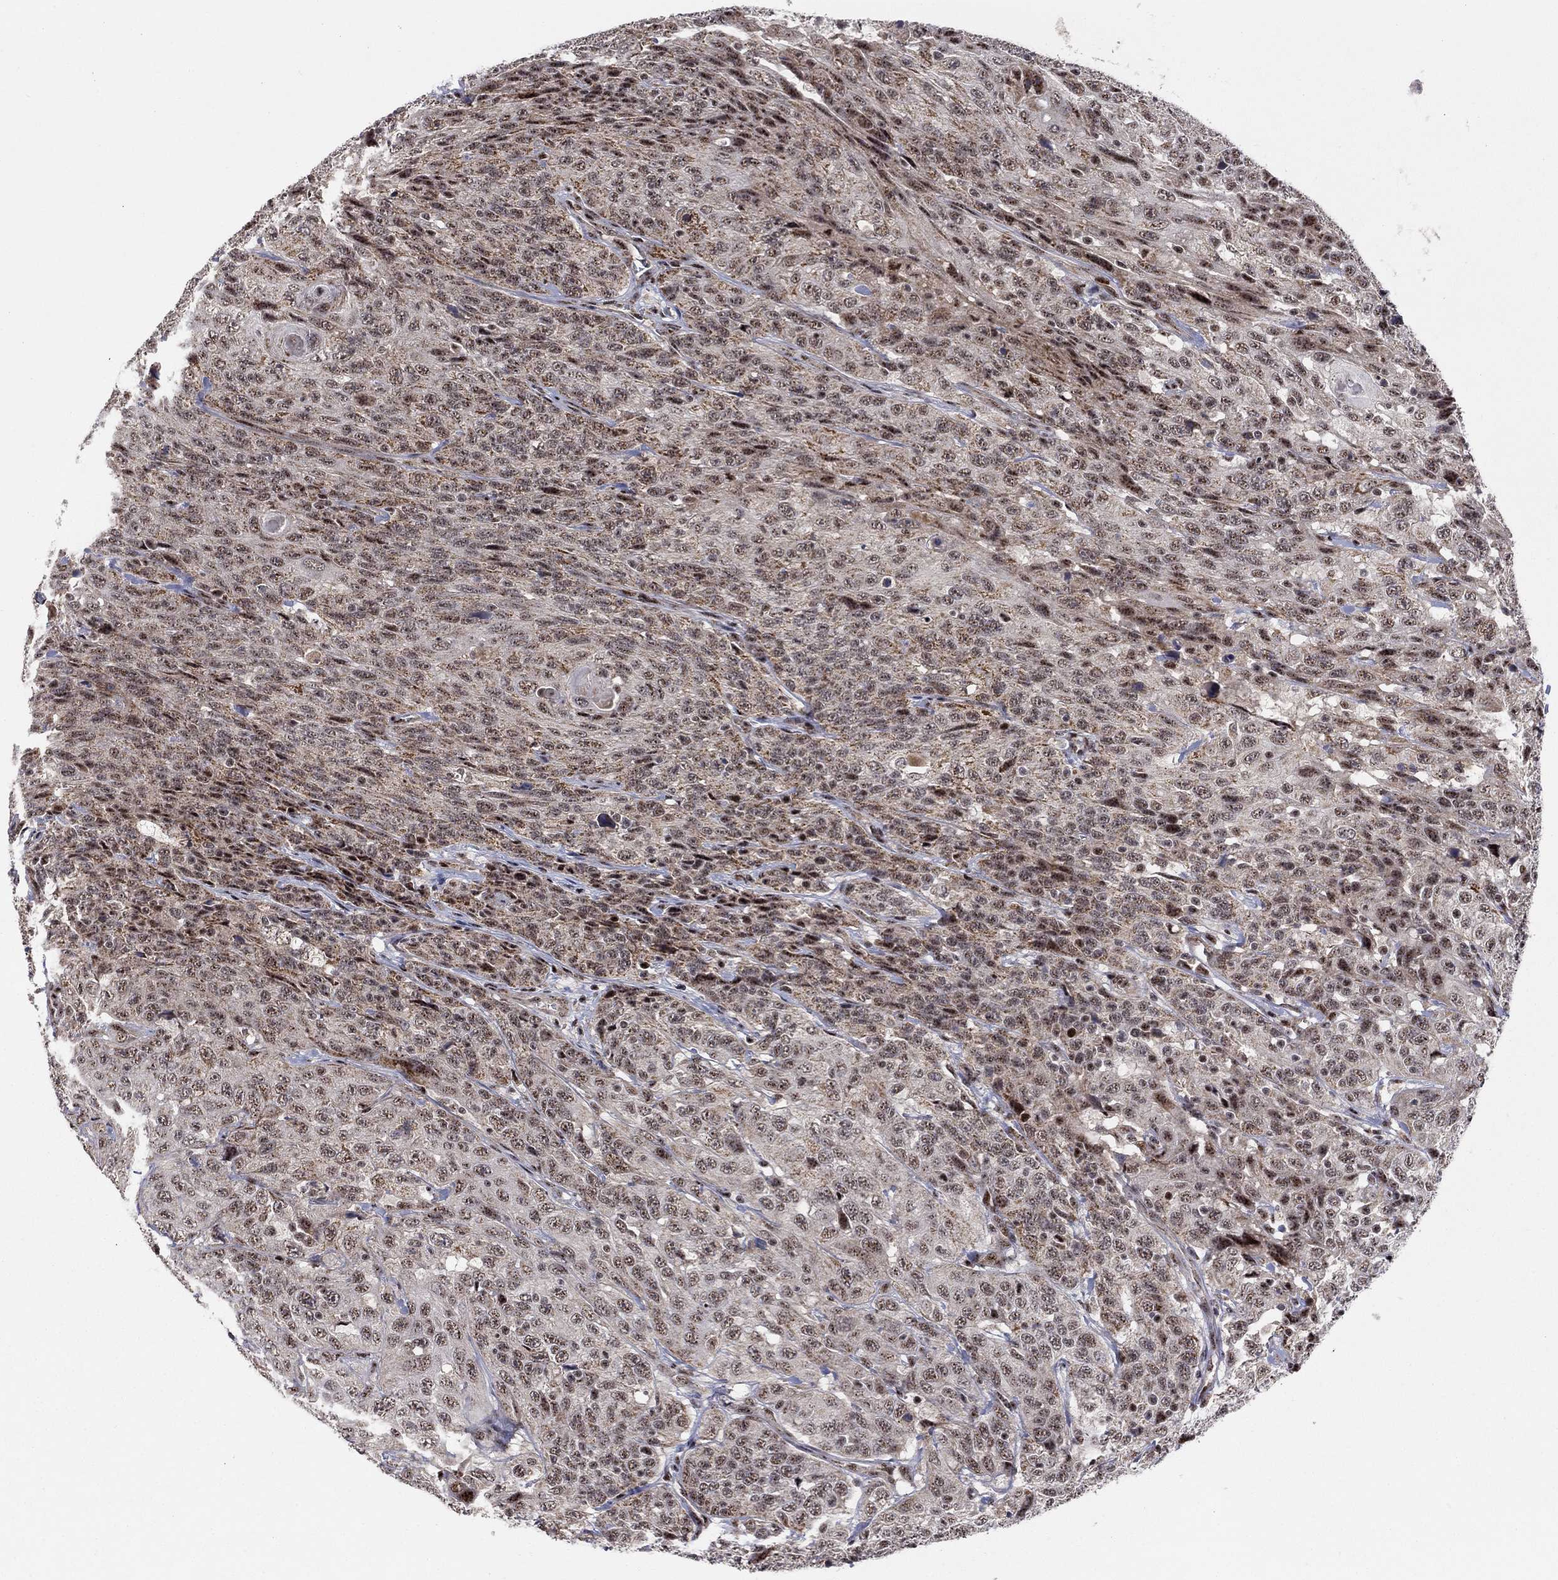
{"staining": {"intensity": "moderate", "quantity": "25%-75%", "location": "nuclear"}, "tissue": "urothelial cancer", "cell_type": "Tumor cells", "image_type": "cancer", "snomed": [{"axis": "morphology", "description": "Urothelial carcinoma, NOS"}, {"axis": "morphology", "description": "Urothelial carcinoma, High grade"}, {"axis": "topography", "description": "Urinary bladder"}], "caption": "IHC staining of urothelial cancer, which shows medium levels of moderate nuclear staining in about 25%-75% of tumor cells indicating moderate nuclear protein expression. The staining was performed using DAB (3,3'-diaminobenzidine) (brown) for protein detection and nuclei were counterstained in hematoxylin (blue).", "gene": "ZNF395", "patient": {"sex": "female", "age": 73}}